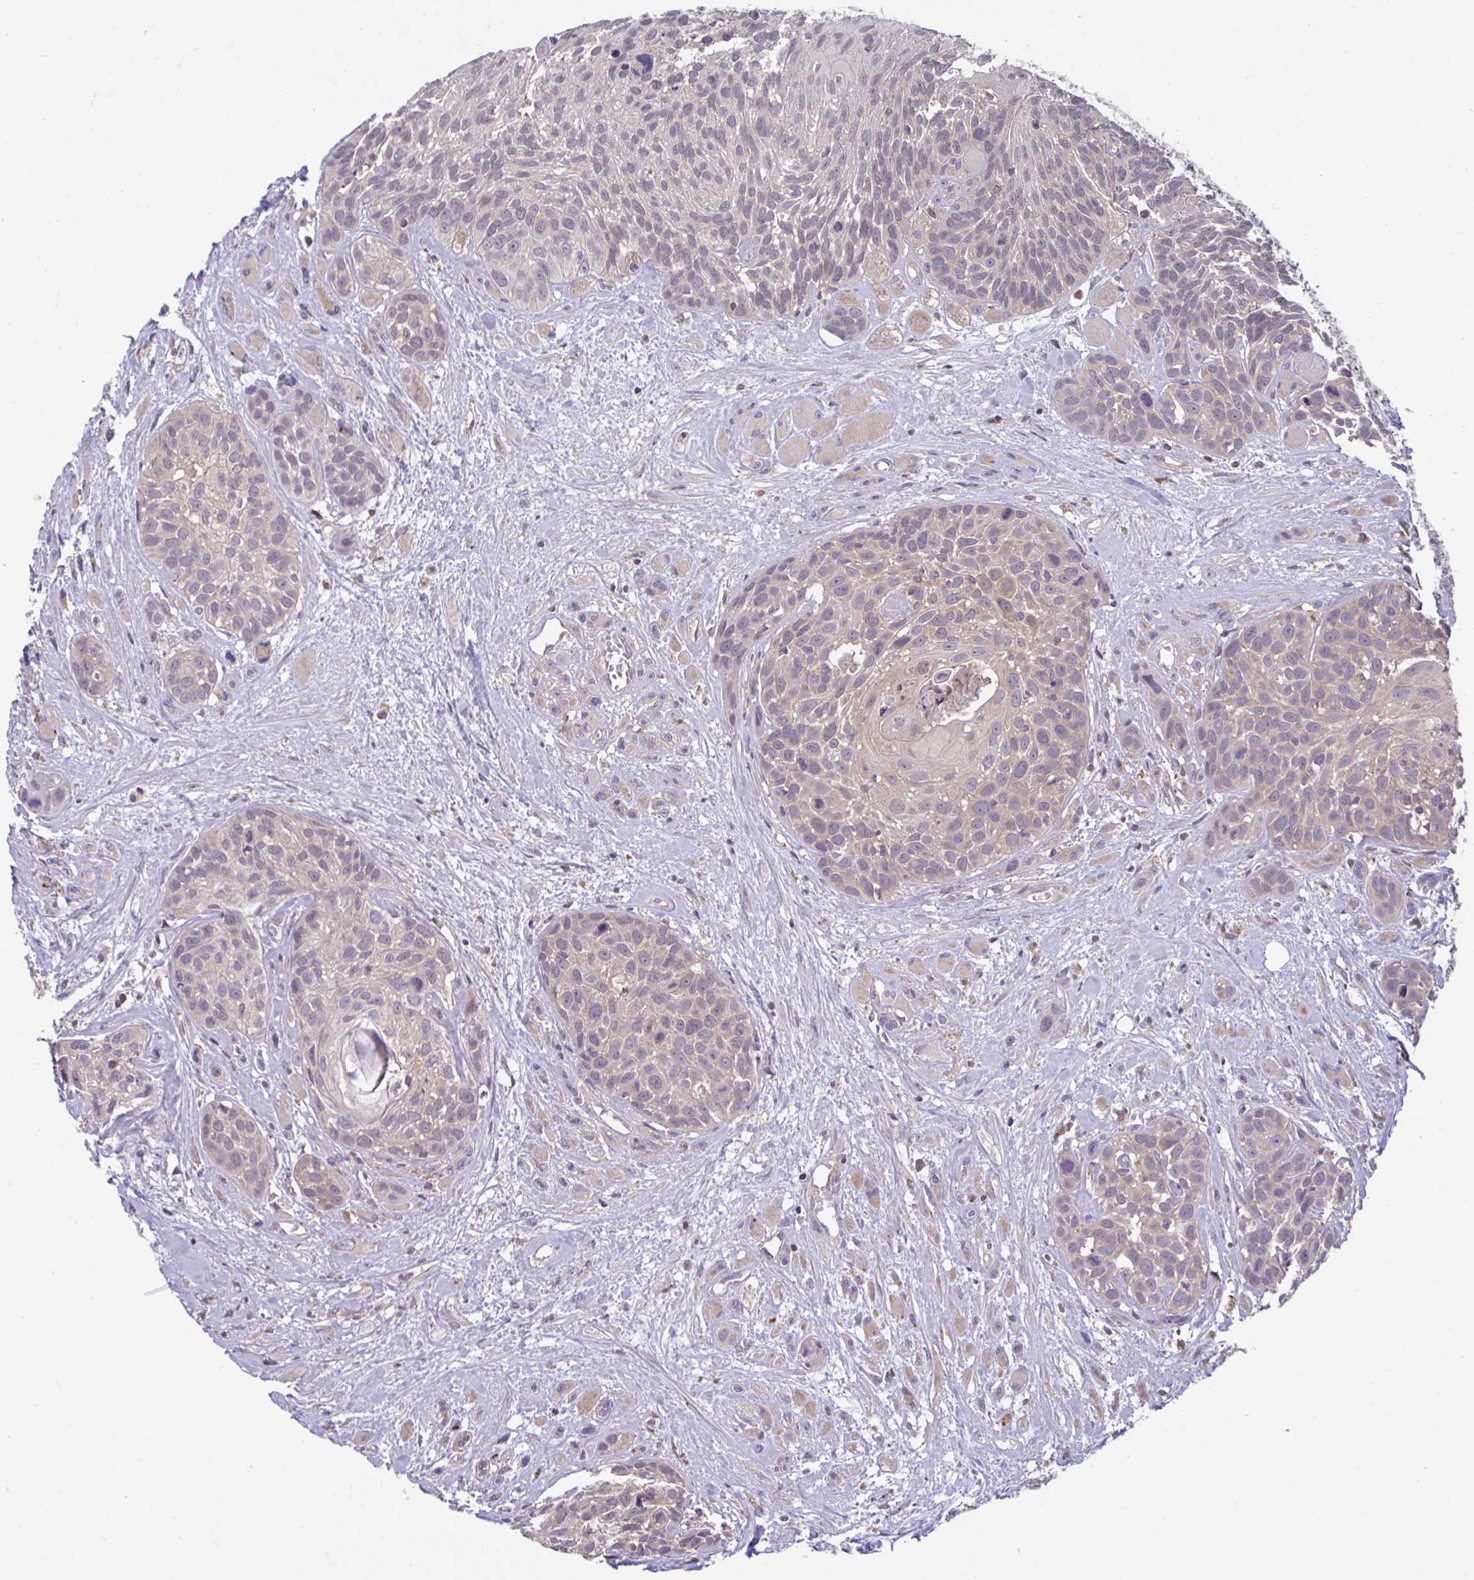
{"staining": {"intensity": "weak", "quantity": "25%-75%", "location": "cytoplasmic/membranous,nuclear"}, "tissue": "head and neck cancer", "cell_type": "Tumor cells", "image_type": "cancer", "snomed": [{"axis": "morphology", "description": "Squamous cell carcinoma, NOS"}, {"axis": "topography", "description": "Head-Neck"}], "caption": "Protein staining exhibits weak cytoplasmic/membranous and nuclear positivity in about 25%-75% of tumor cells in head and neck cancer (squamous cell carcinoma).", "gene": "IST1", "patient": {"sex": "female", "age": 50}}